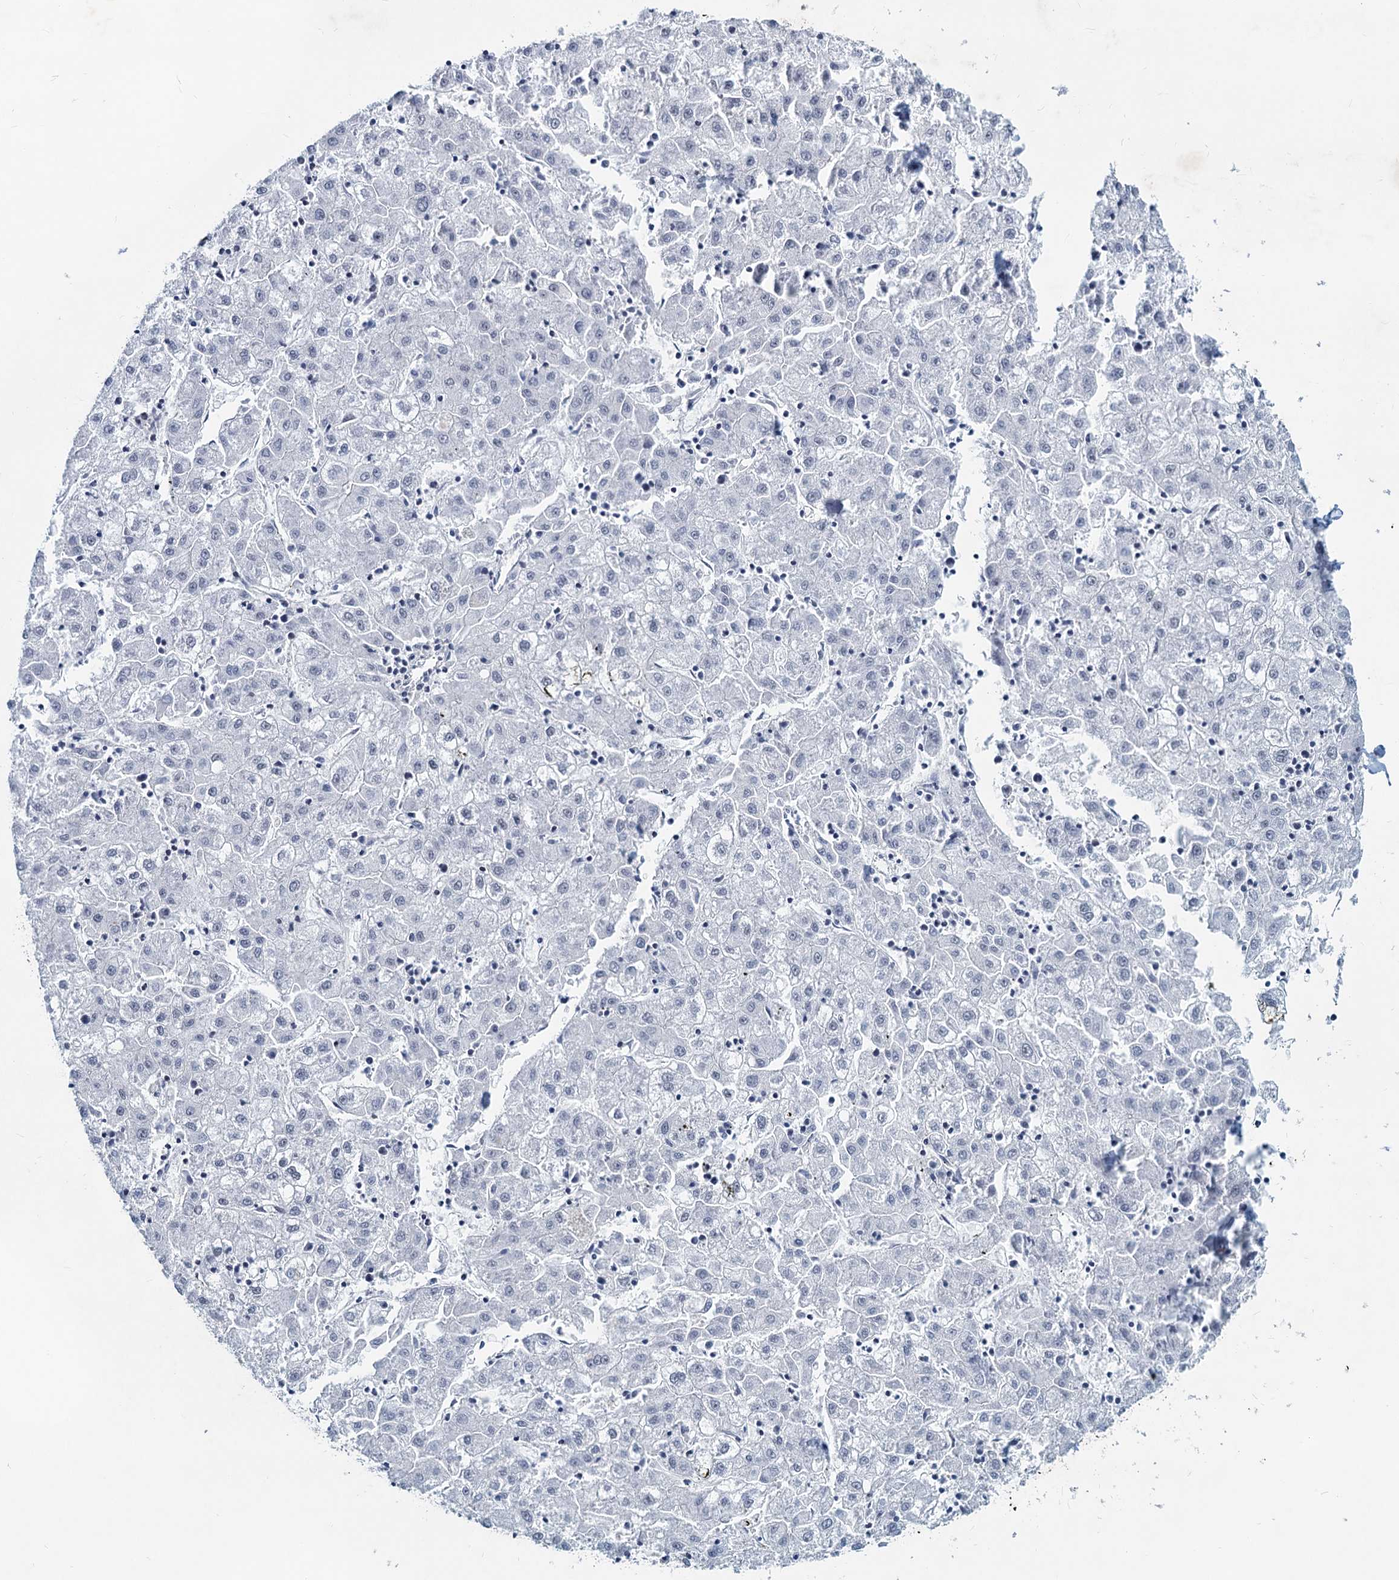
{"staining": {"intensity": "negative", "quantity": "none", "location": "none"}, "tissue": "liver cancer", "cell_type": "Tumor cells", "image_type": "cancer", "snomed": [{"axis": "morphology", "description": "Carcinoma, Hepatocellular, NOS"}, {"axis": "topography", "description": "Liver"}], "caption": "This micrograph is of liver hepatocellular carcinoma stained with immunohistochemistry (IHC) to label a protein in brown with the nuclei are counter-stained blue. There is no positivity in tumor cells.", "gene": "METTL14", "patient": {"sex": "male", "age": 72}}